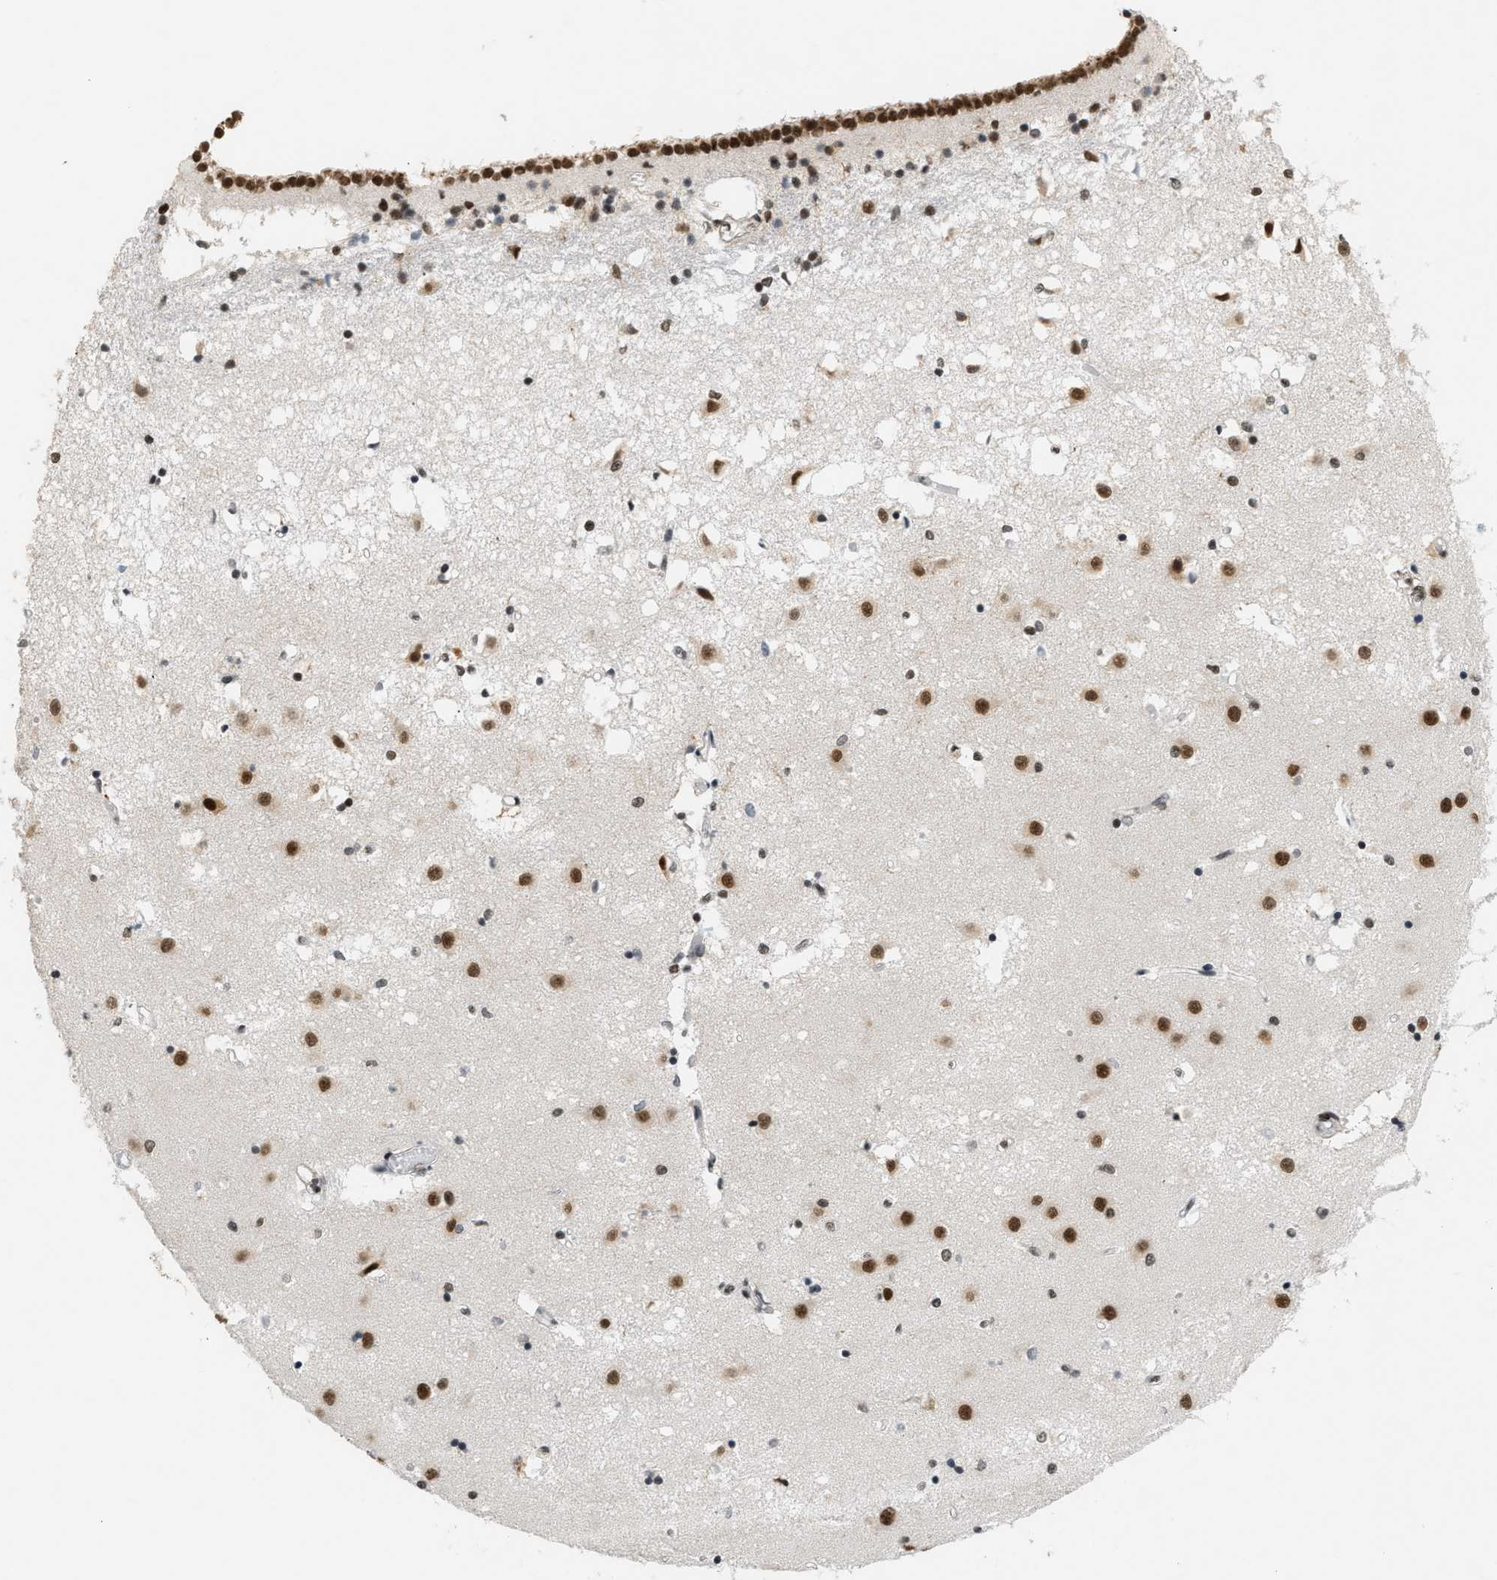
{"staining": {"intensity": "strong", "quantity": ">75%", "location": "nuclear"}, "tissue": "caudate", "cell_type": "Glial cells", "image_type": "normal", "snomed": [{"axis": "morphology", "description": "Normal tissue, NOS"}, {"axis": "topography", "description": "Lateral ventricle wall"}], "caption": "Immunohistochemistry staining of normal caudate, which displays high levels of strong nuclear positivity in about >75% of glial cells indicating strong nuclear protein staining. The staining was performed using DAB (brown) for protein detection and nuclei were counterstained in hematoxylin (blue).", "gene": "SMARCB1", "patient": {"sex": "male", "age": 45}}